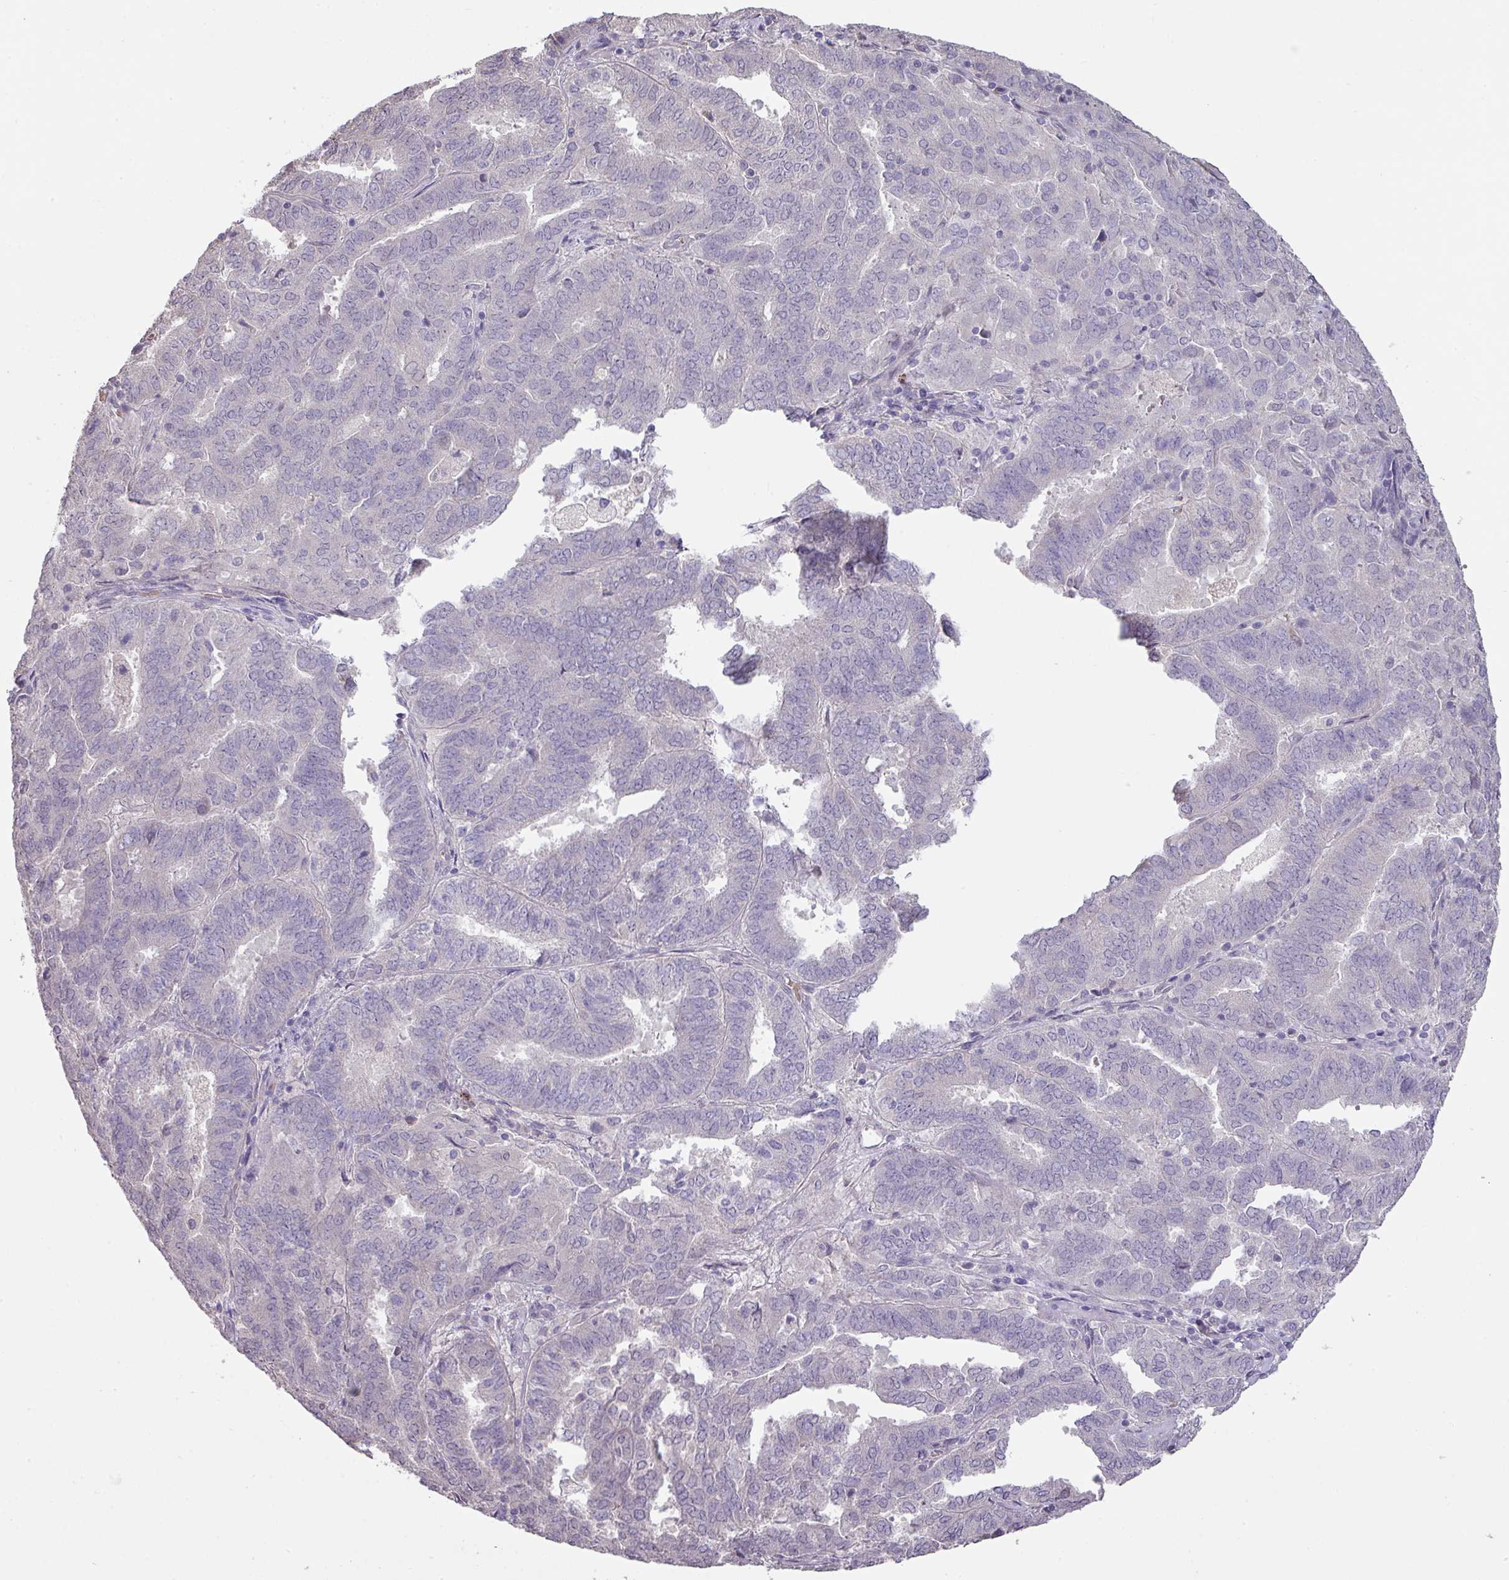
{"staining": {"intensity": "negative", "quantity": "none", "location": "none"}, "tissue": "endometrial cancer", "cell_type": "Tumor cells", "image_type": "cancer", "snomed": [{"axis": "morphology", "description": "Adenocarcinoma, NOS"}, {"axis": "topography", "description": "Endometrium"}], "caption": "Histopathology image shows no significant protein positivity in tumor cells of endometrial cancer (adenocarcinoma).", "gene": "PRADC1", "patient": {"sex": "female", "age": 72}}